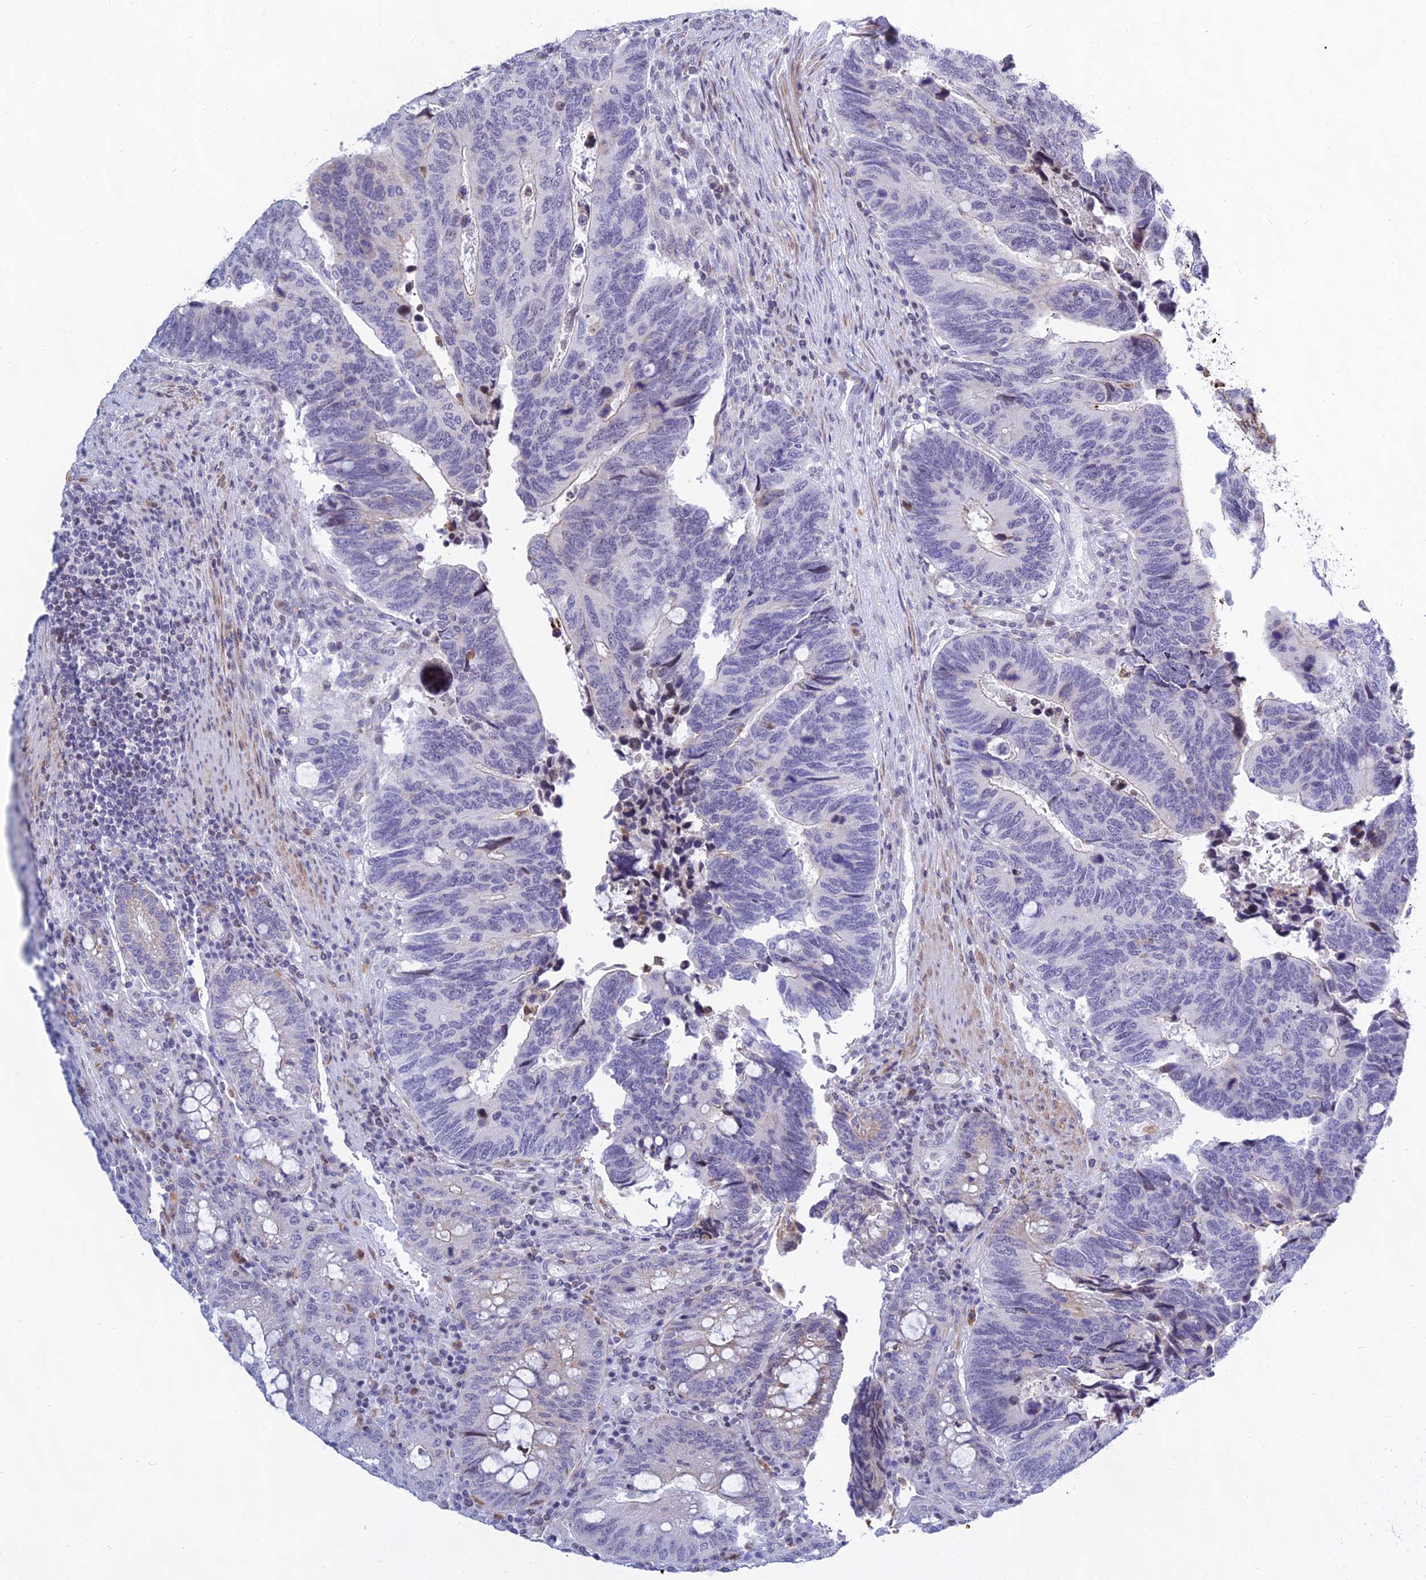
{"staining": {"intensity": "negative", "quantity": "none", "location": "none"}, "tissue": "colorectal cancer", "cell_type": "Tumor cells", "image_type": "cancer", "snomed": [{"axis": "morphology", "description": "Adenocarcinoma, NOS"}, {"axis": "topography", "description": "Colon"}], "caption": "A micrograph of human colorectal cancer is negative for staining in tumor cells.", "gene": "KRR1", "patient": {"sex": "male", "age": 87}}